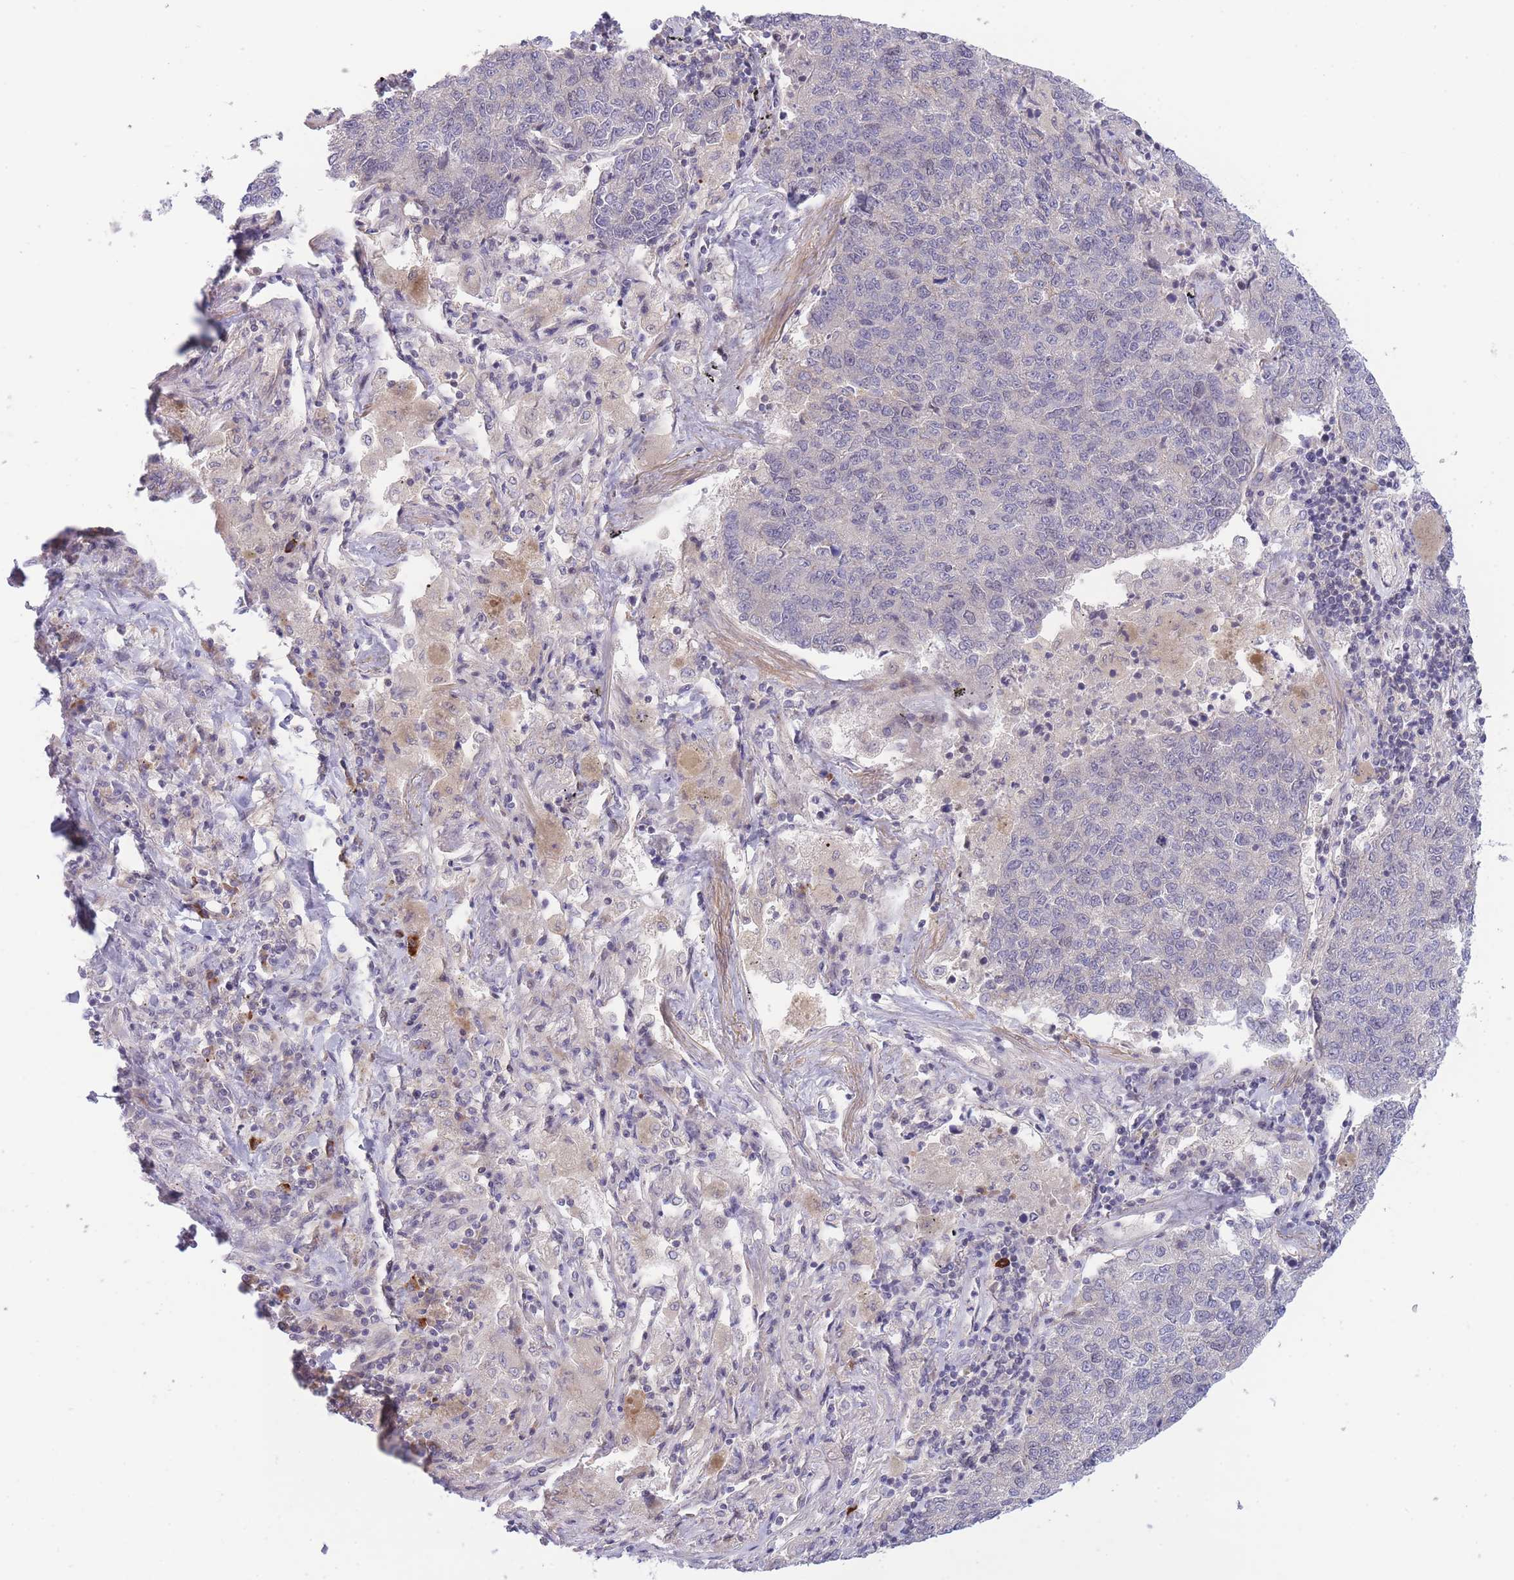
{"staining": {"intensity": "negative", "quantity": "none", "location": "none"}, "tissue": "lung cancer", "cell_type": "Tumor cells", "image_type": "cancer", "snomed": [{"axis": "morphology", "description": "Adenocarcinoma, NOS"}, {"axis": "topography", "description": "Lung"}], "caption": "A photomicrograph of lung cancer (adenocarcinoma) stained for a protein reveals no brown staining in tumor cells.", "gene": "CDC25B", "patient": {"sex": "male", "age": 49}}